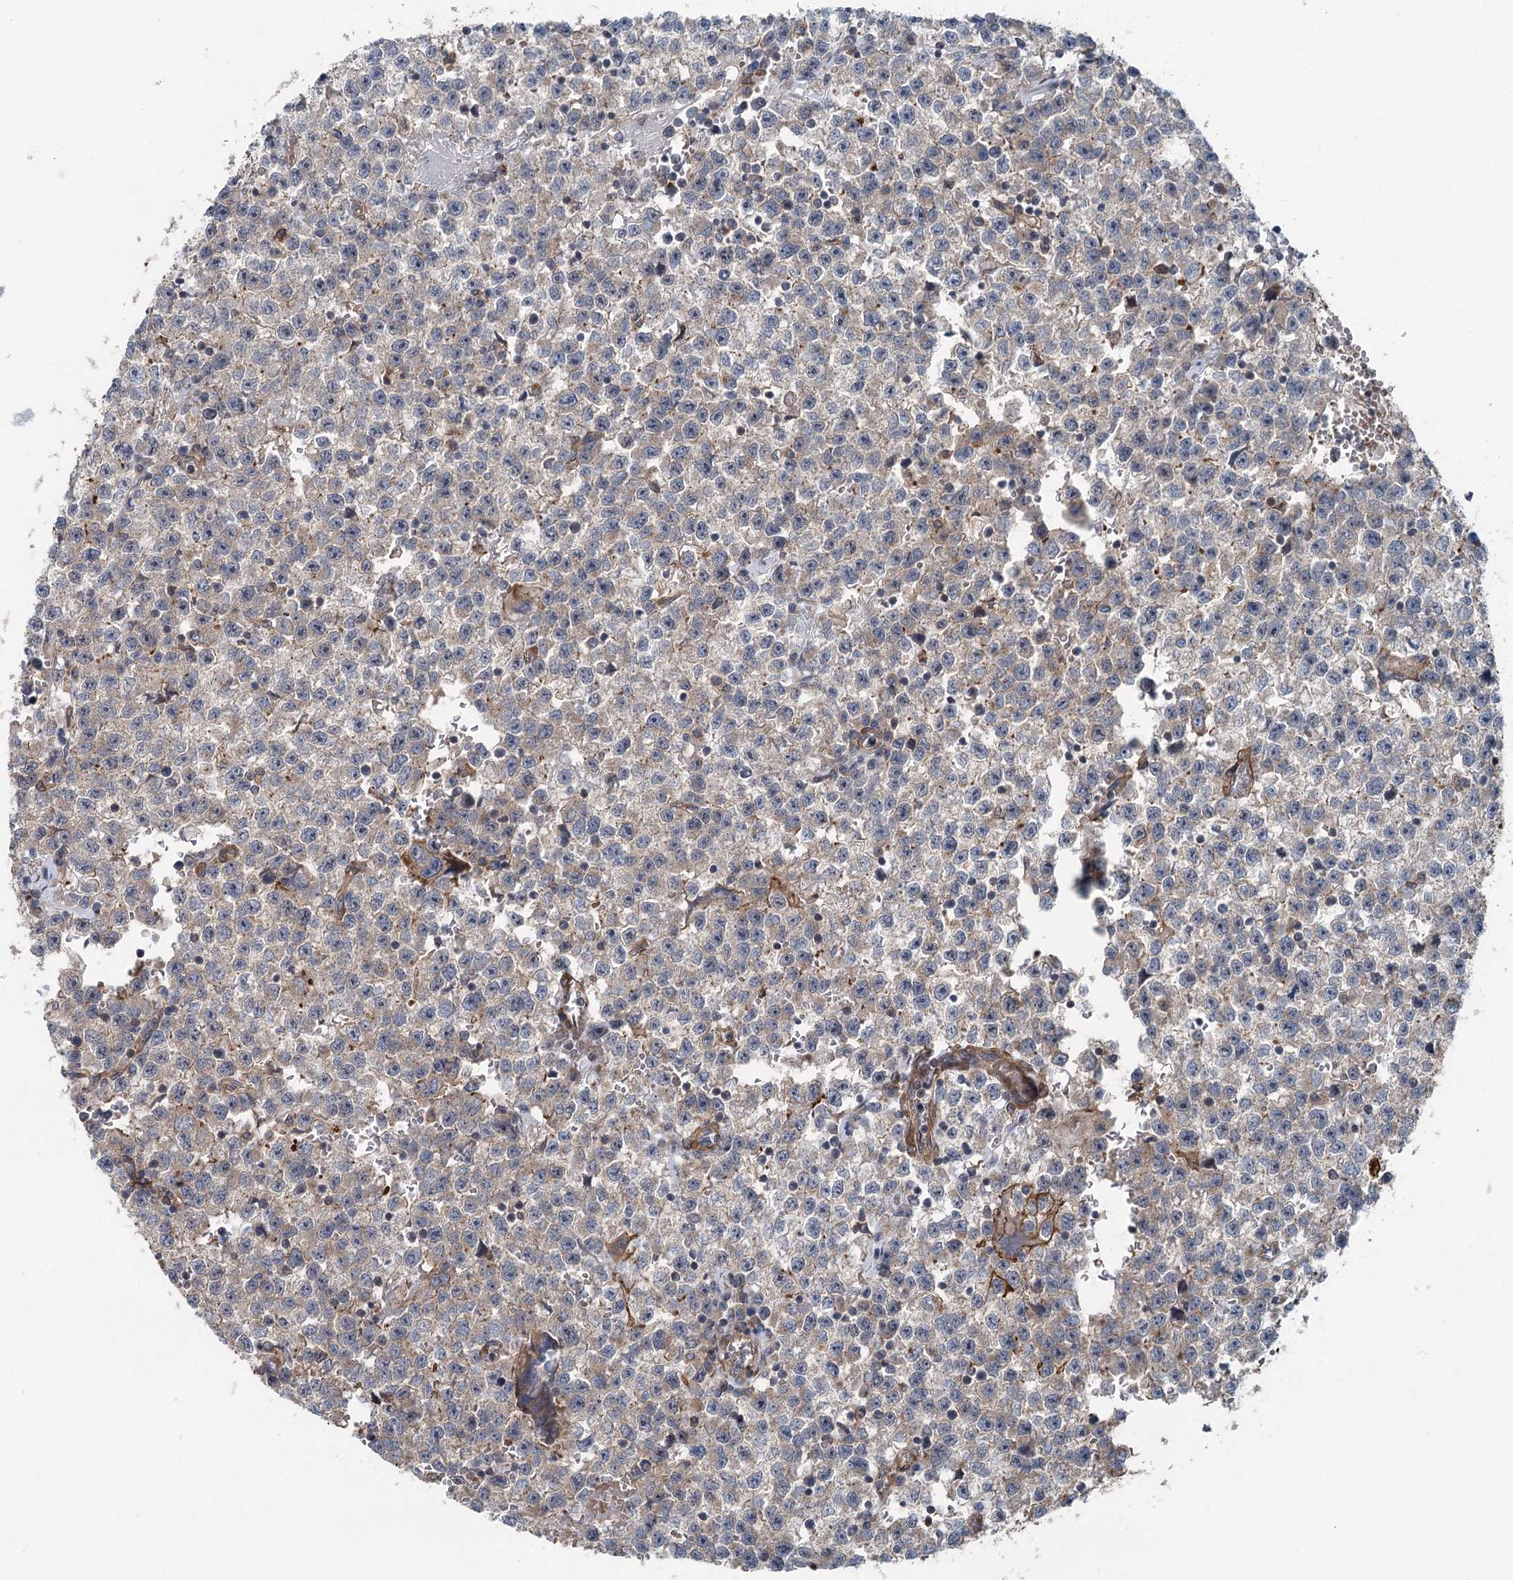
{"staining": {"intensity": "negative", "quantity": "none", "location": "none"}, "tissue": "testis cancer", "cell_type": "Tumor cells", "image_type": "cancer", "snomed": [{"axis": "morphology", "description": "Seminoma, NOS"}, {"axis": "topography", "description": "Testis"}], "caption": "Immunohistochemistry of human seminoma (testis) shows no positivity in tumor cells. (DAB (3,3'-diaminobenzidine) immunohistochemistry visualized using brightfield microscopy, high magnification).", "gene": "IQSEC1", "patient": {"sex": "male", "age": 22}}